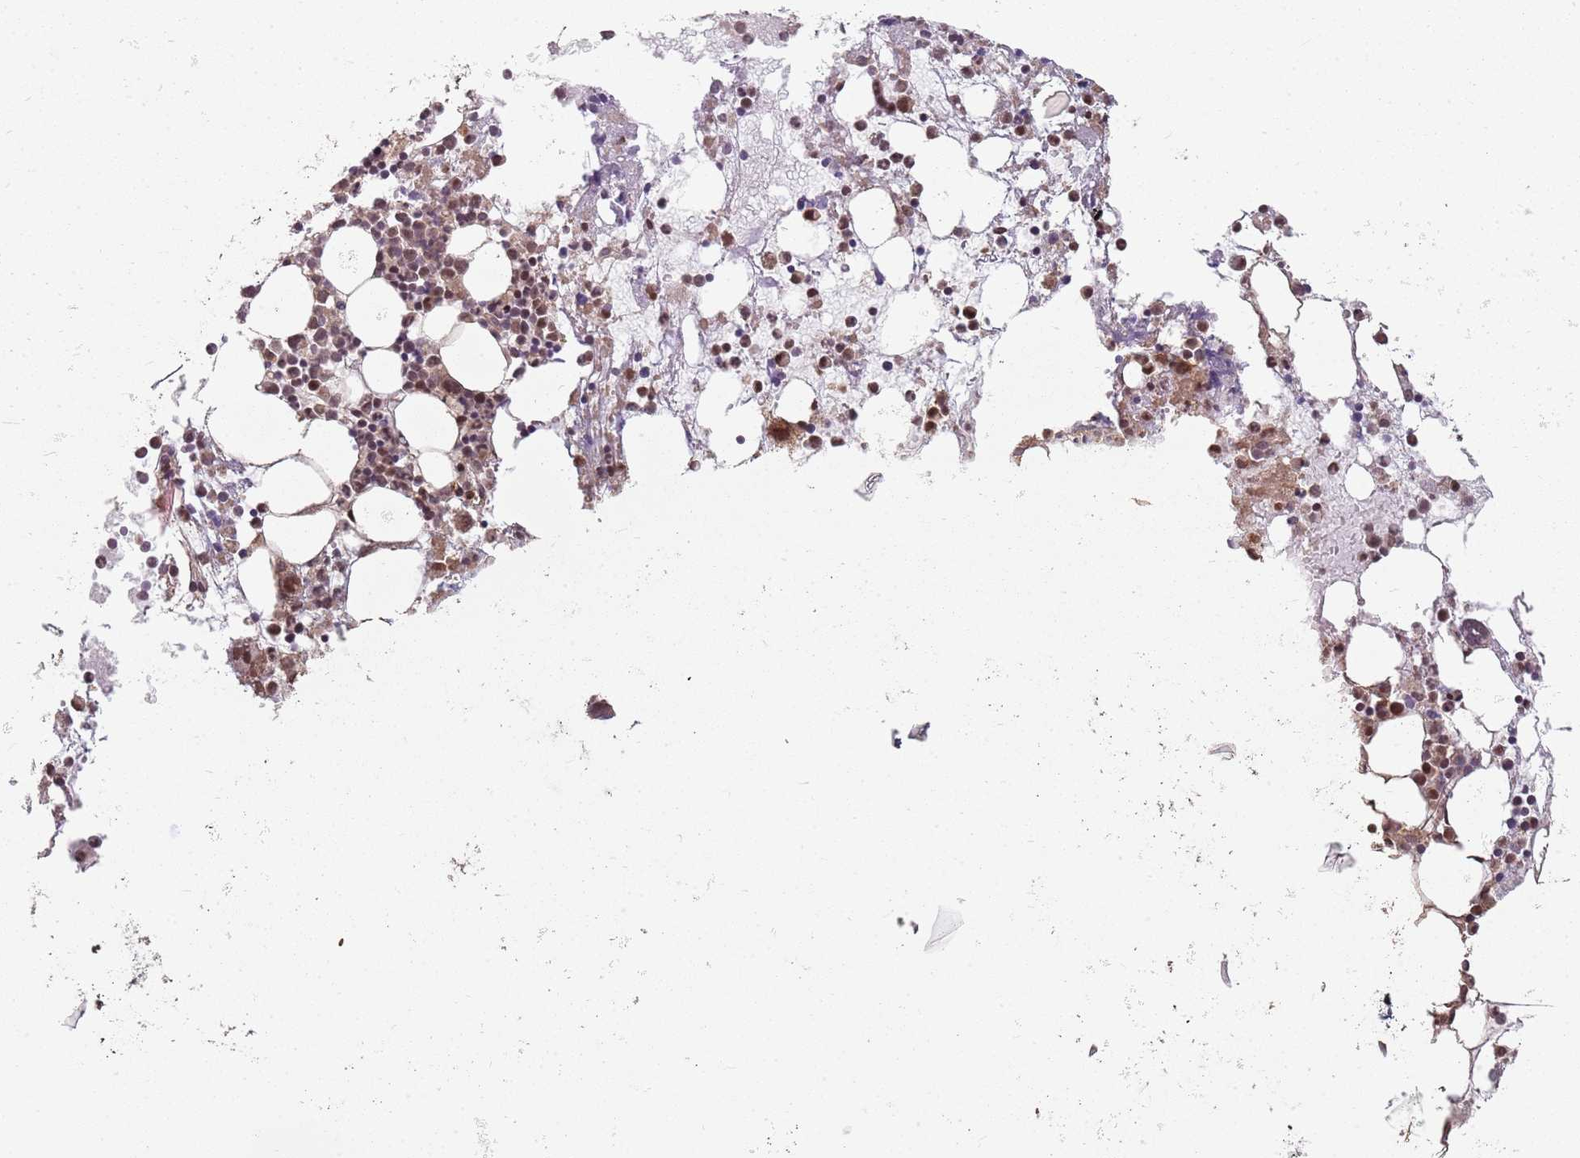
{"staining": {"intensity": "moderate", "quantity": ">75%", "location": "cytoplasmic/membranous,nuclear"}, "tissue": "bone marrow", "cell_type": "Hematopoietic cells", "image_type": "normal", "snomed": [{"axis": "morphology", "description": "Normal tissue, NOS"}, {"axis": "topography", "description": "Bone marrow"}], "caption": "This histopathology image reveals benign bone marrow stained with immunohistochemistry (IHC) to label a protein in brown. The cytoplasmic/membranous,nuclear of hematopoietic cells show moderate positivity for the protein. Nuclei are counter-stained blue.", "gene": "CHURC1", "patient": {"sex": "male", "age": 22}}